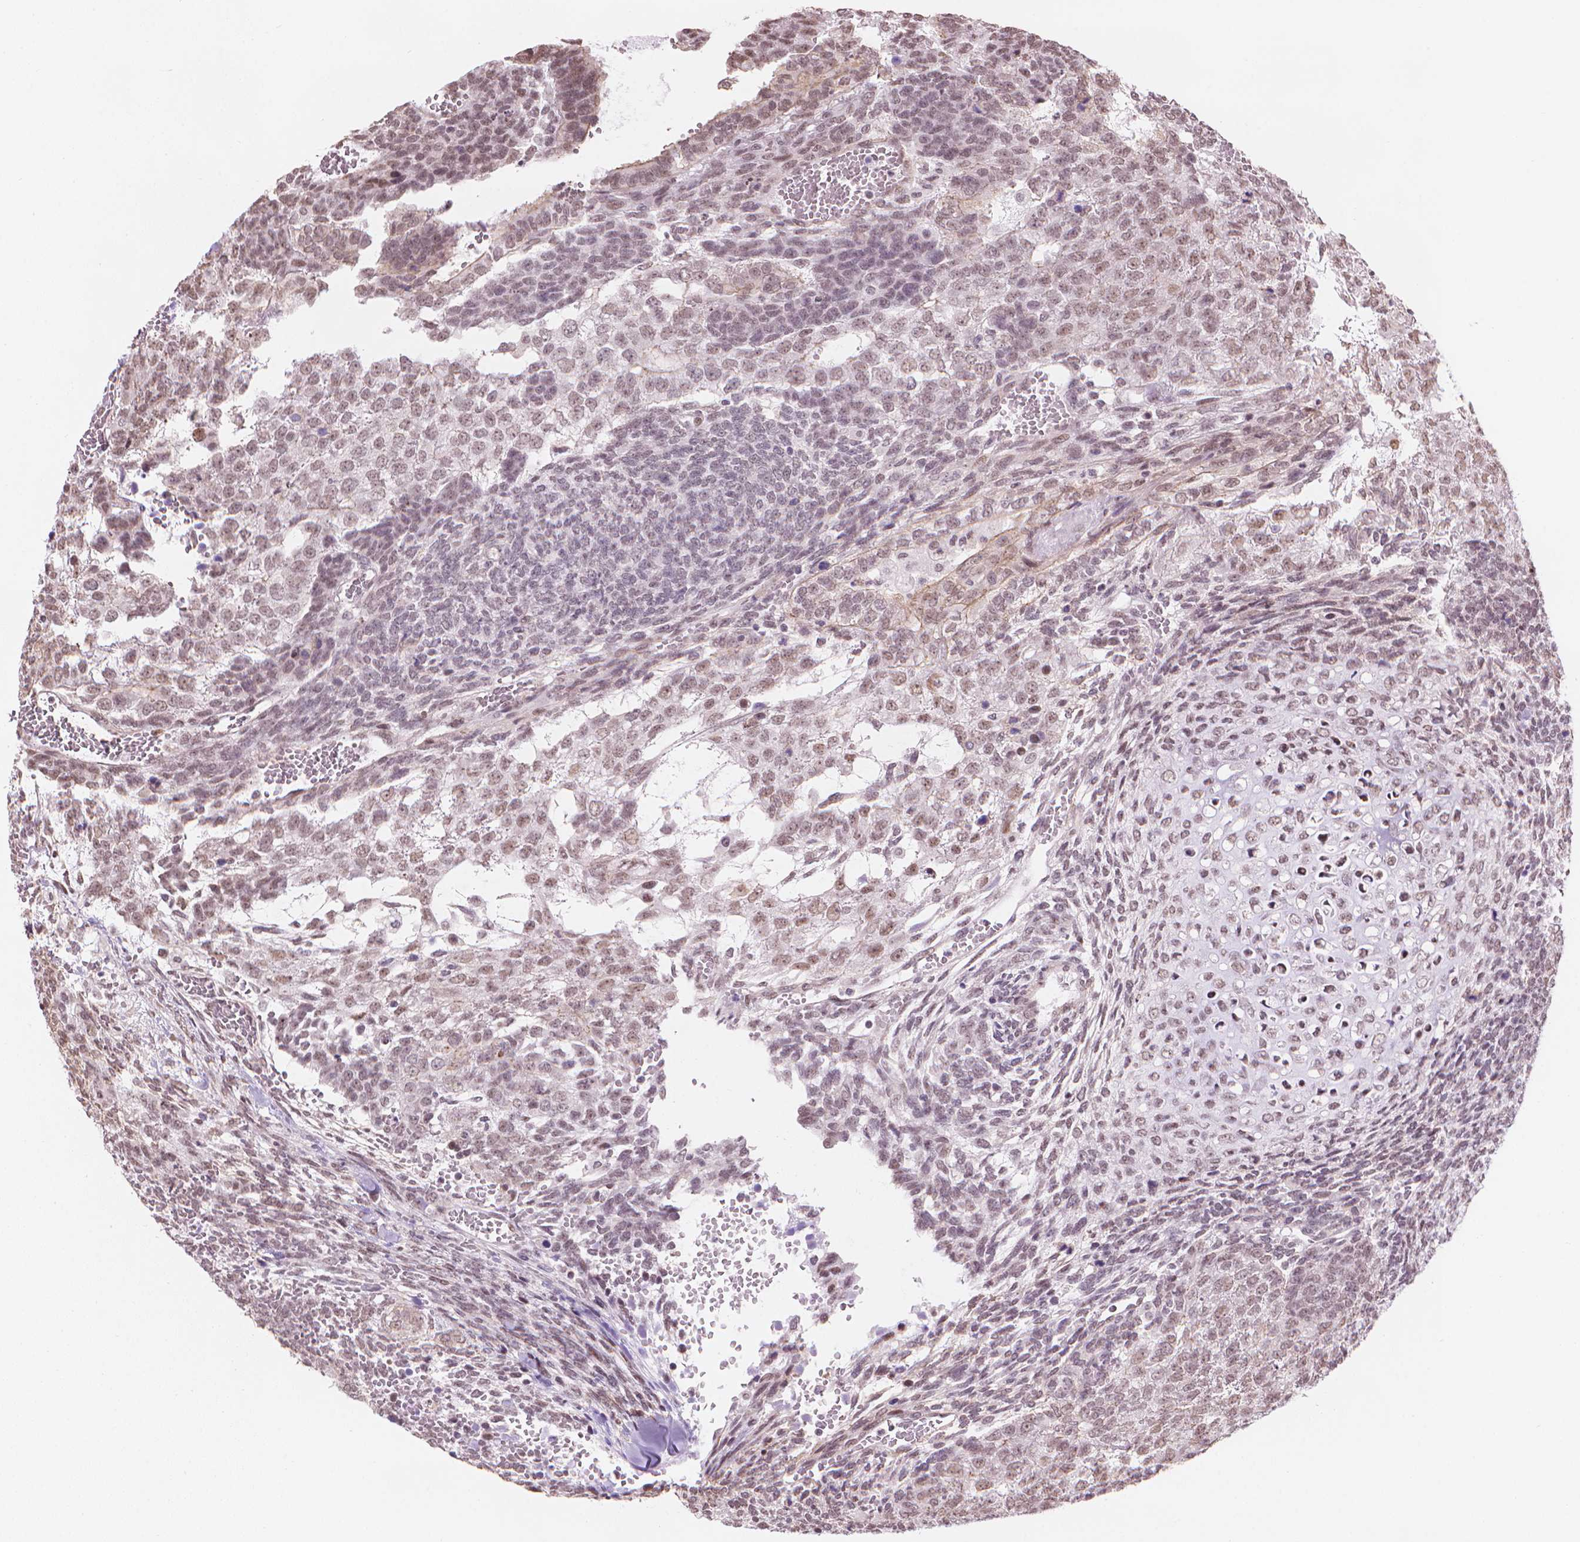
{"staining": {"intensity": "weak", "quantity": "25%-75%", "location": "nuclear"}, "tissue": "testis cancer", "cell_type": "Tumor cells", "image_type": "cancer", "snomed": [{"axis": "morphology", "description": "Normal tissue, NOS"}, {"axis": "morphology", "description": "Carcinoma, Embryonal, NOS"}, {"axis": "topography", "description": "Testis"}, {"axis": "topography", "description": "Epididymis"}], "caption": "The histopathology image exhibits immunohistochemical staining of testis cancer (embryonal carcinoma). There is weak nuclear positivity is appreciated in about 25%-75% of tumor cells.", "gene": "HOXD4", "patient": {"sex": "male", "age": 23}}